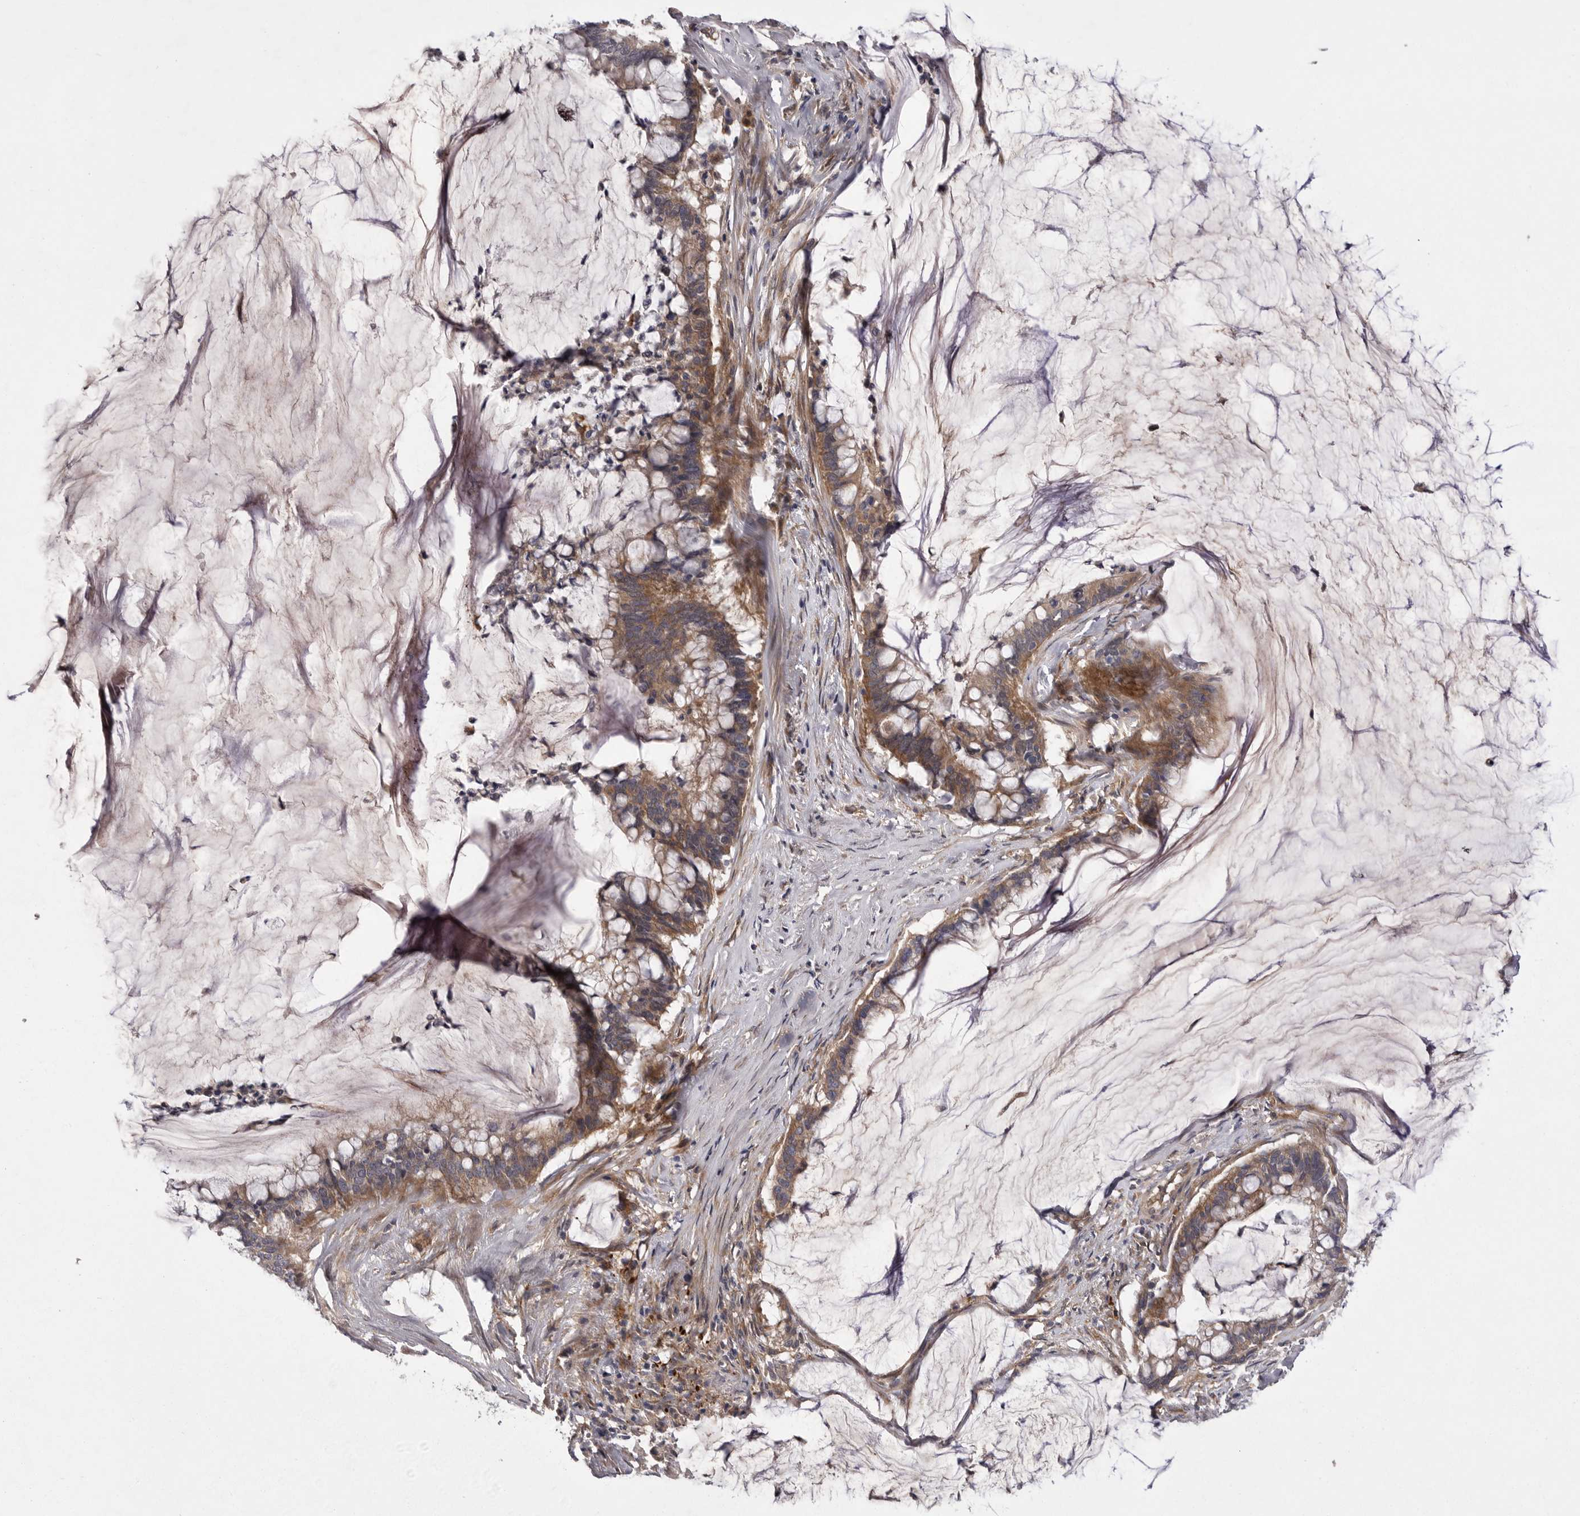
{"staining": {"intensity": "moderate", "quantity": ">75%", "location": "cytoplasmic/membranous"}, "tissue": "pancreatic cancer", "cell_type": "Tumor cells", "image_type": "cancer", "snomed": [{"axis": "morphology", "description": "Adenocarcinoma, NOS"}, {"axis": "topography", "description": "Pancreas"}], "caption": "Moderate cytoplasmic/membranous positivity for a protein is present in approximately >75% of tumor cells of pancreatic cancer using IHC.", "gene": "OSBPL9", "patient": {"sex": "male", "age": 41}}